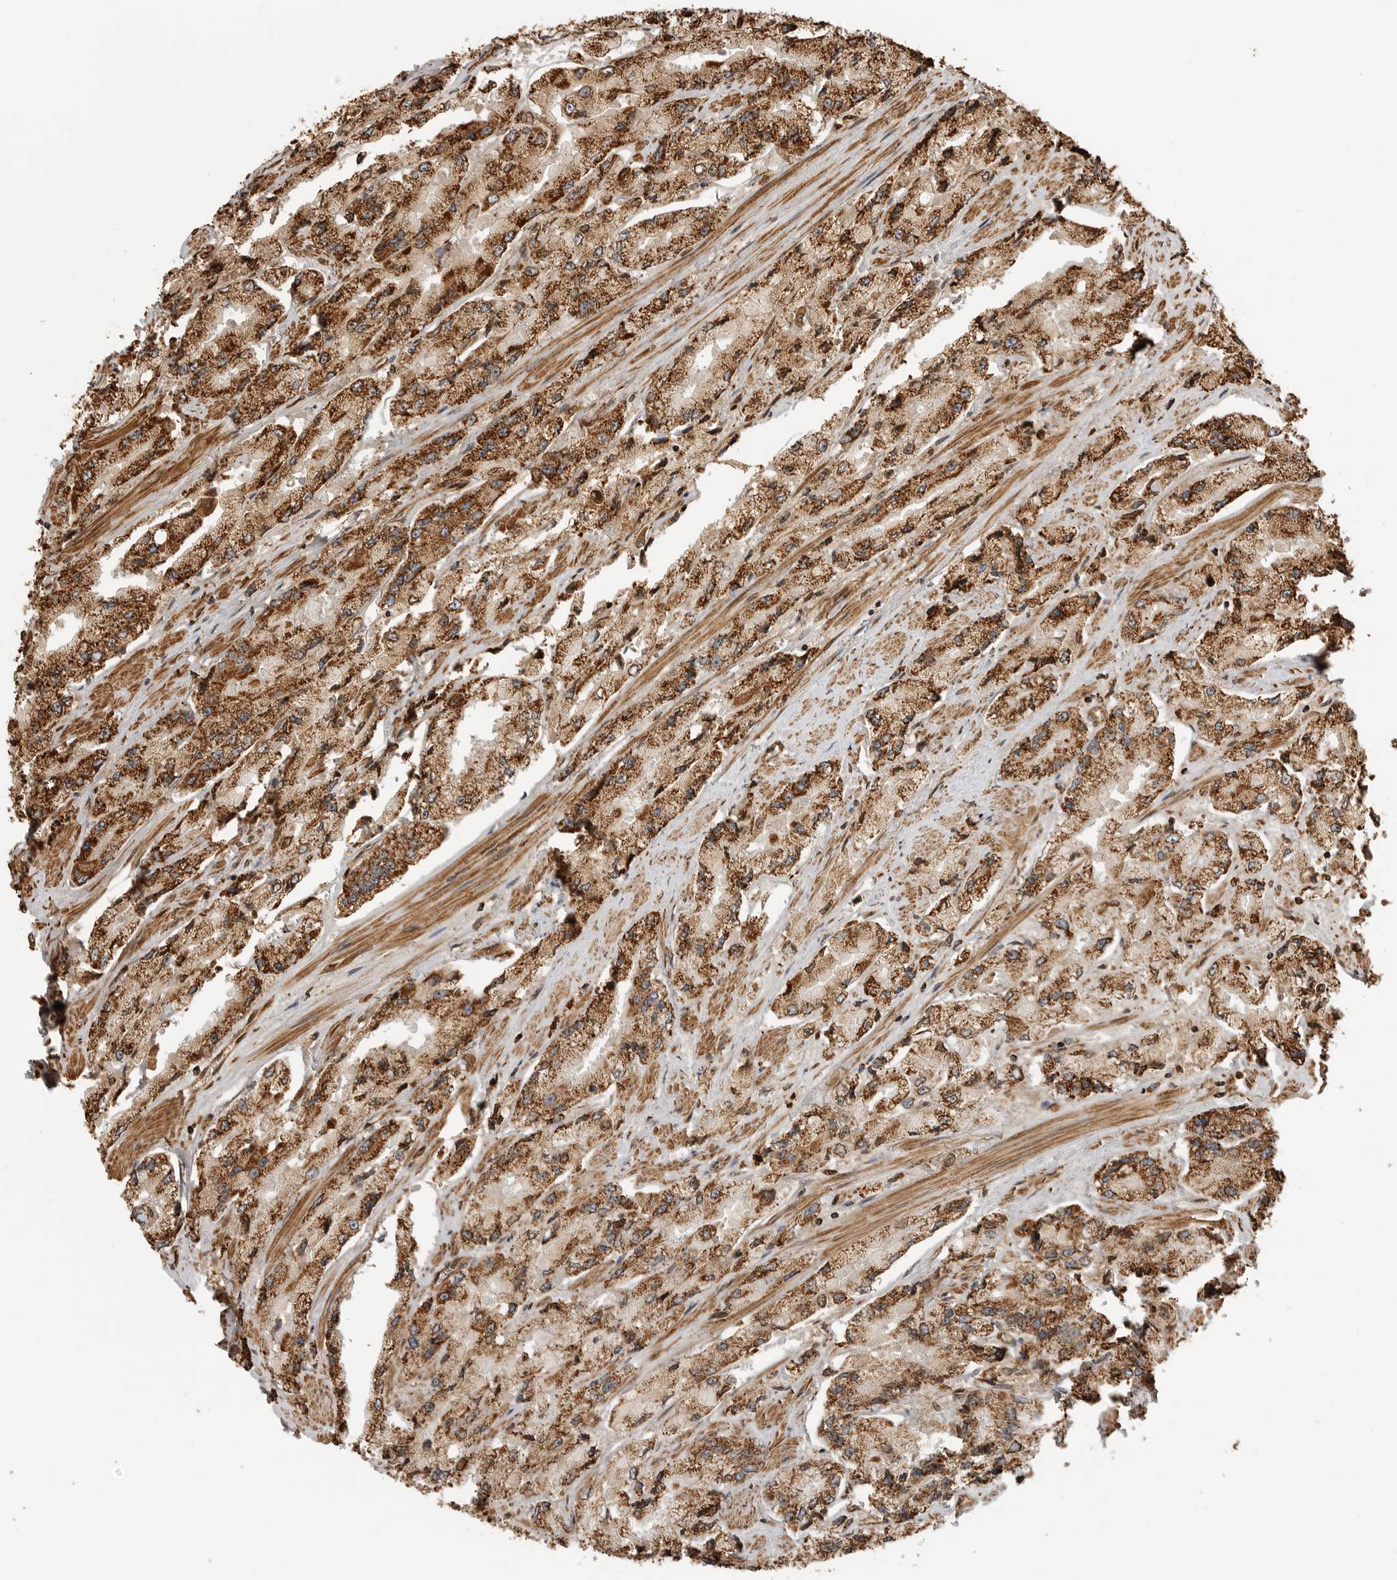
{"staining": {"intensity": "strong", "quantity": ">75%", "location": "cytoplasmic/membranous"}, "tissue": "prostate cancer", "cell_type": "Tumor cells", "image_type": "cancer", "snomed": [{"axis": "morphology", "description": "Adenocarcinoma, High grade"}, {"axis": "topography", "description": "Prostate"}], "caption": "Prostate high-grade adenocarcinoma stained with DAB IHC demonstrates high levels of strong cytoplasmic/membranous expression in about >75% of tumor cells. Using DAB (brown) and hematoxylin (blue) stains, captured at high magnification using brightfield microscopy.", "gene": "BMP2K", "patient": {"sex": "male", "age": 58}}